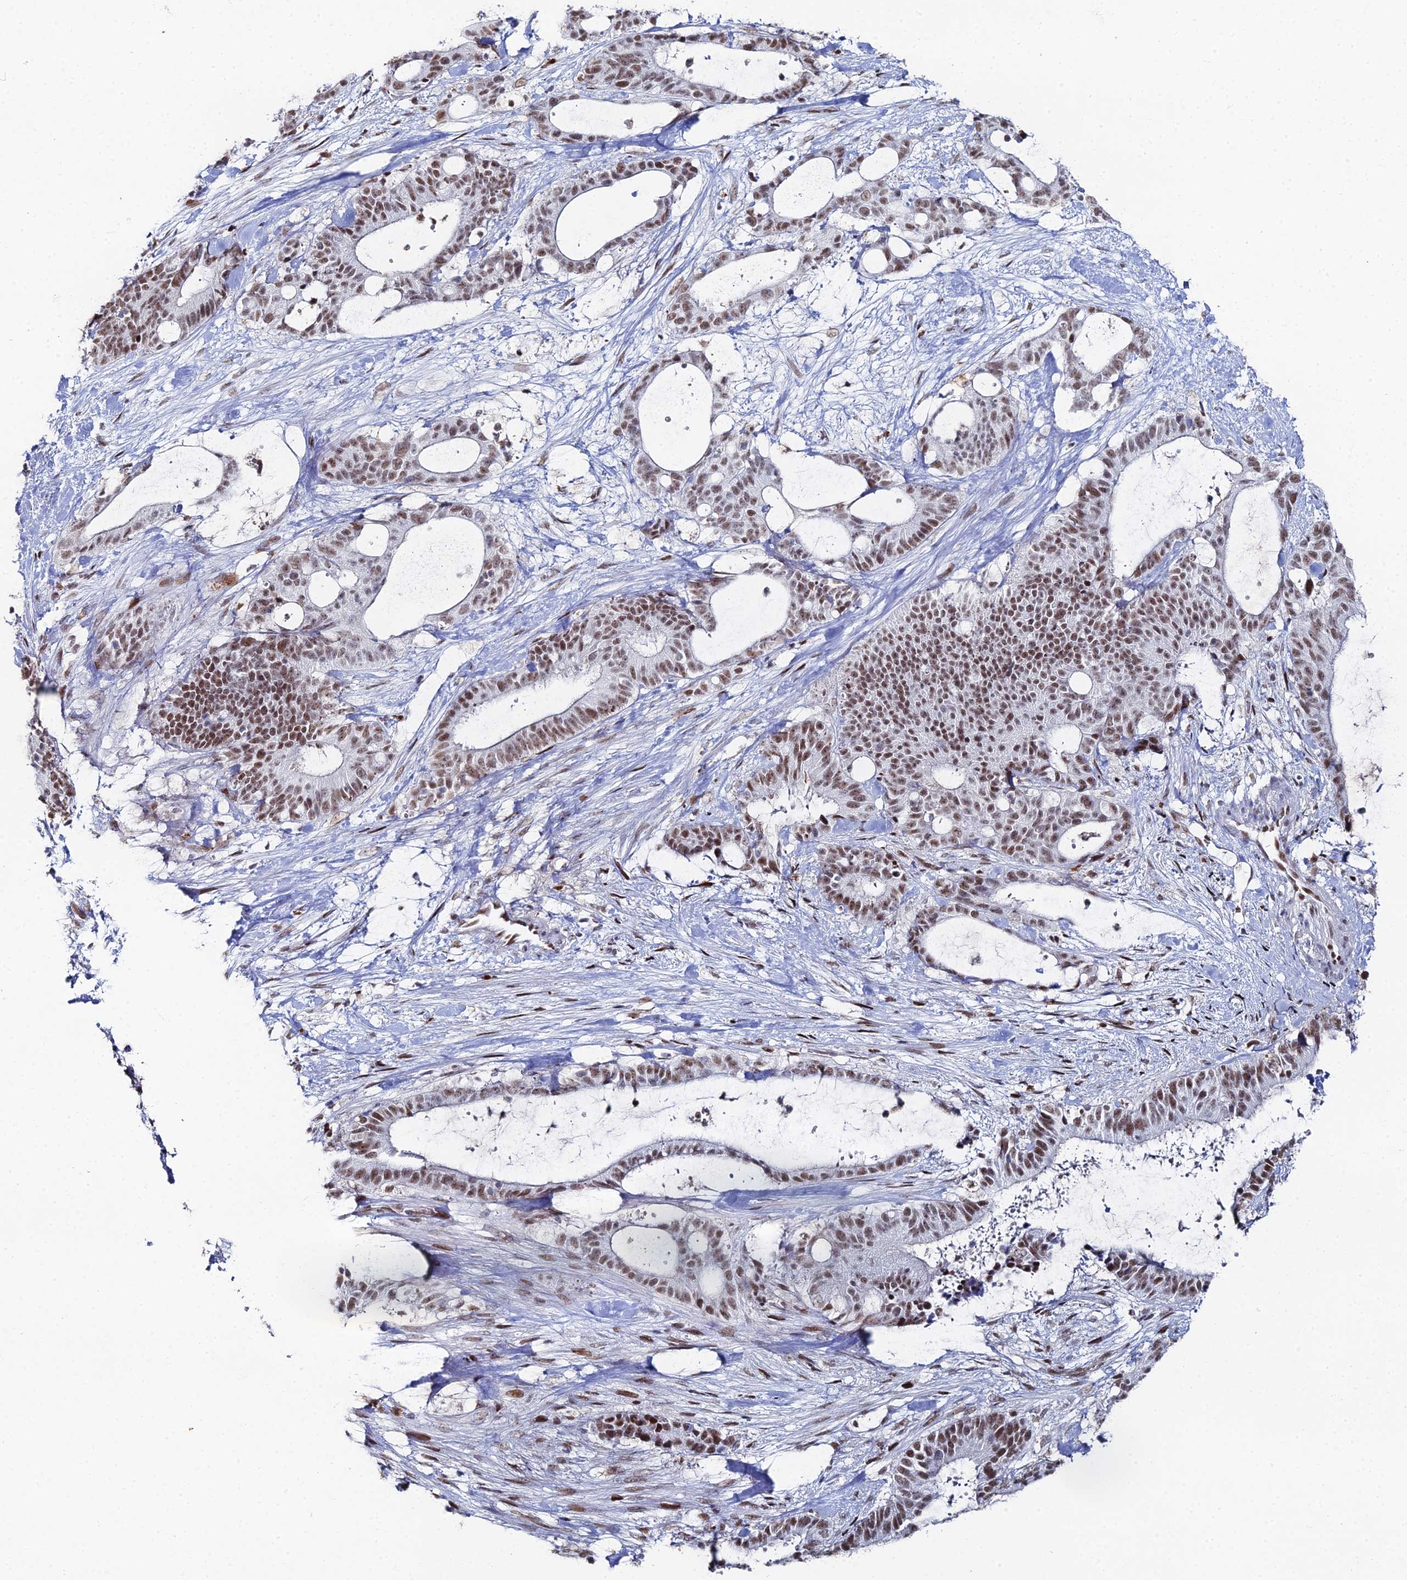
{"staining": {"intensity": "moderate", "quantity": ">75%", "location": "nuclear"}, "tissue": "liver cancer", "cell_type": "Tumor cells", "image_type": "cancer", "snomed": [{"axis": "morphology", "description": "Normal tissue, NOS"}, {"axis": "morphology", "description": "Cholangiocarcinoma"}, {"axis": "topography", "description": "Liver"}, {"axis": "topography", "description": "Peripheral nerve tissue"}], "caption": "The immunohistochemical stain shows moderate nuclear expression in tumor cells of liver cholangiocarcinoma tissue. (DAB IHC with brightfield microscopy, high magnification).", "gene": "GSC2", "patient": {"sex": "female", "age": 73}}